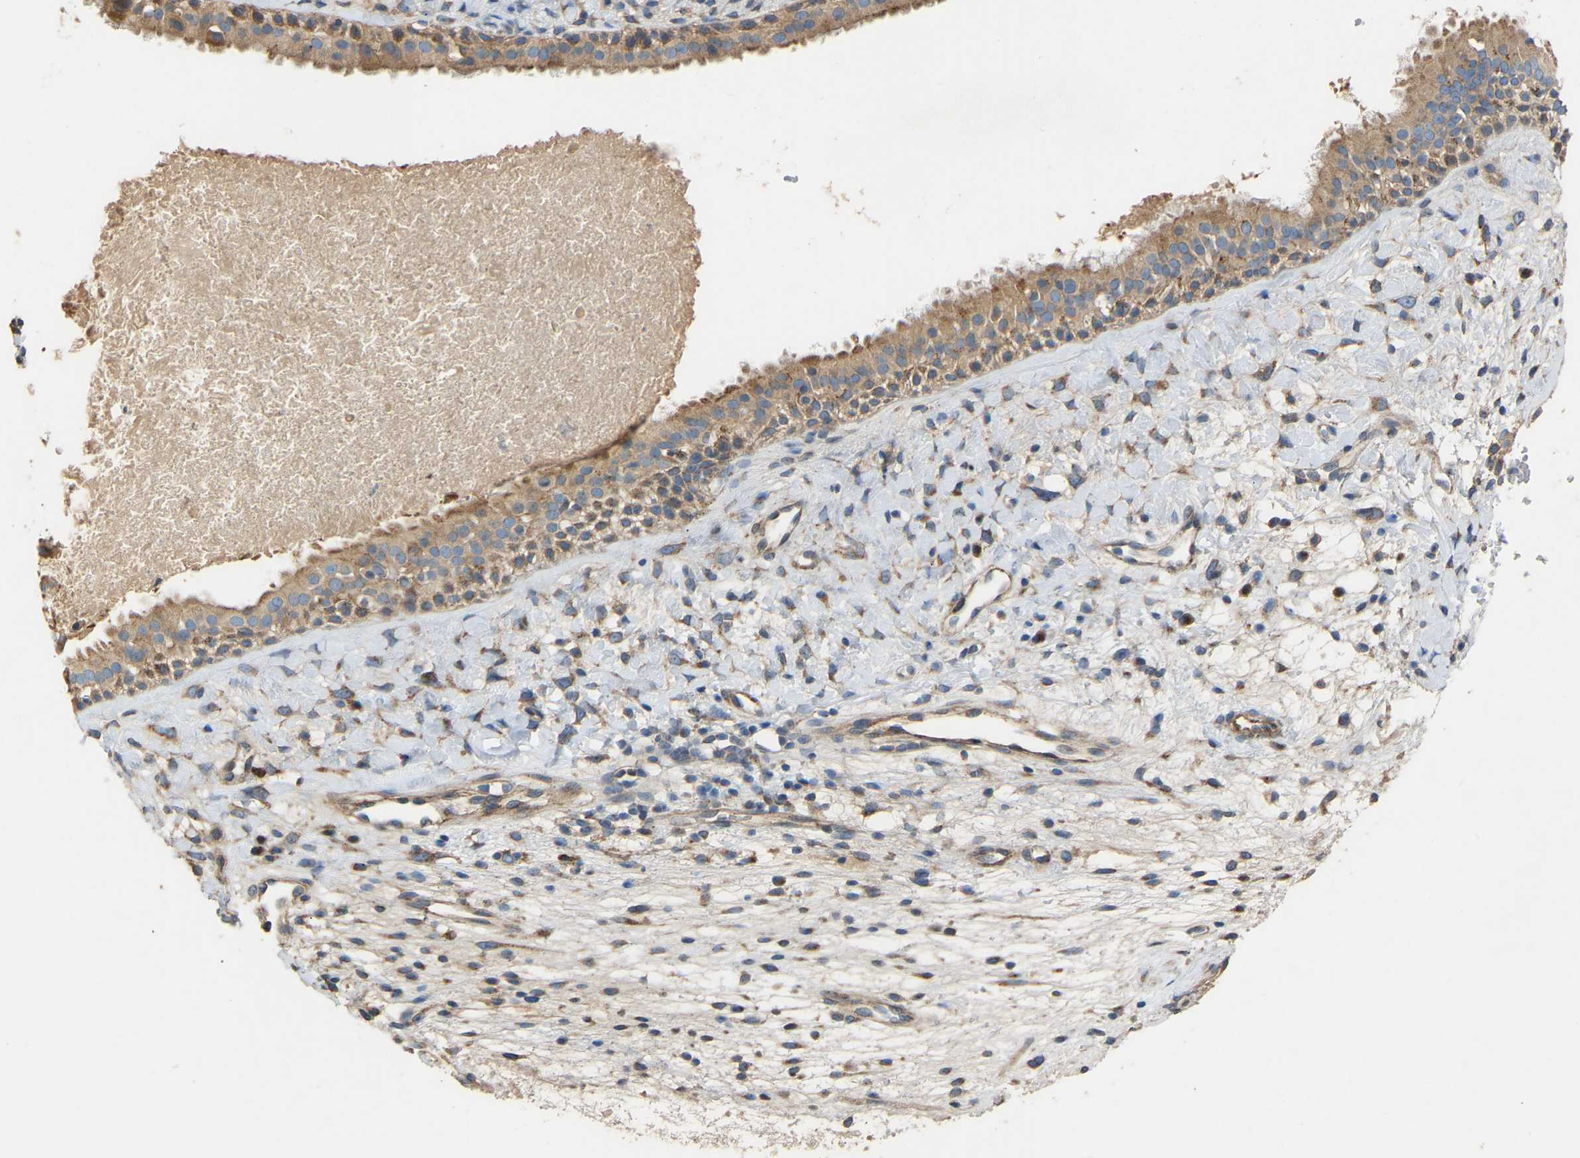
{"staining": {"intensity": "moderate", "quantity": ">75%", "location": "cytoplasmic/membranous"}, "tissue": "nasopharynx", "cell_type": "Respiratory epithelial cells", "image_type": "normal", "snomed": [{"axis": "morphology", "description": "Normal tissue, NOS"}, {"axis": "topography", "description": "Nasopharynx"}], "caption": "Benign nasopharynx was stained to show a protein in brown. There is medium levels of moderate cytoplasmic/membranous positivity in about >75% of respiratory epithelial cells.", "gene": "RGP1", "patient": {"sex": "male", "age": 22}}